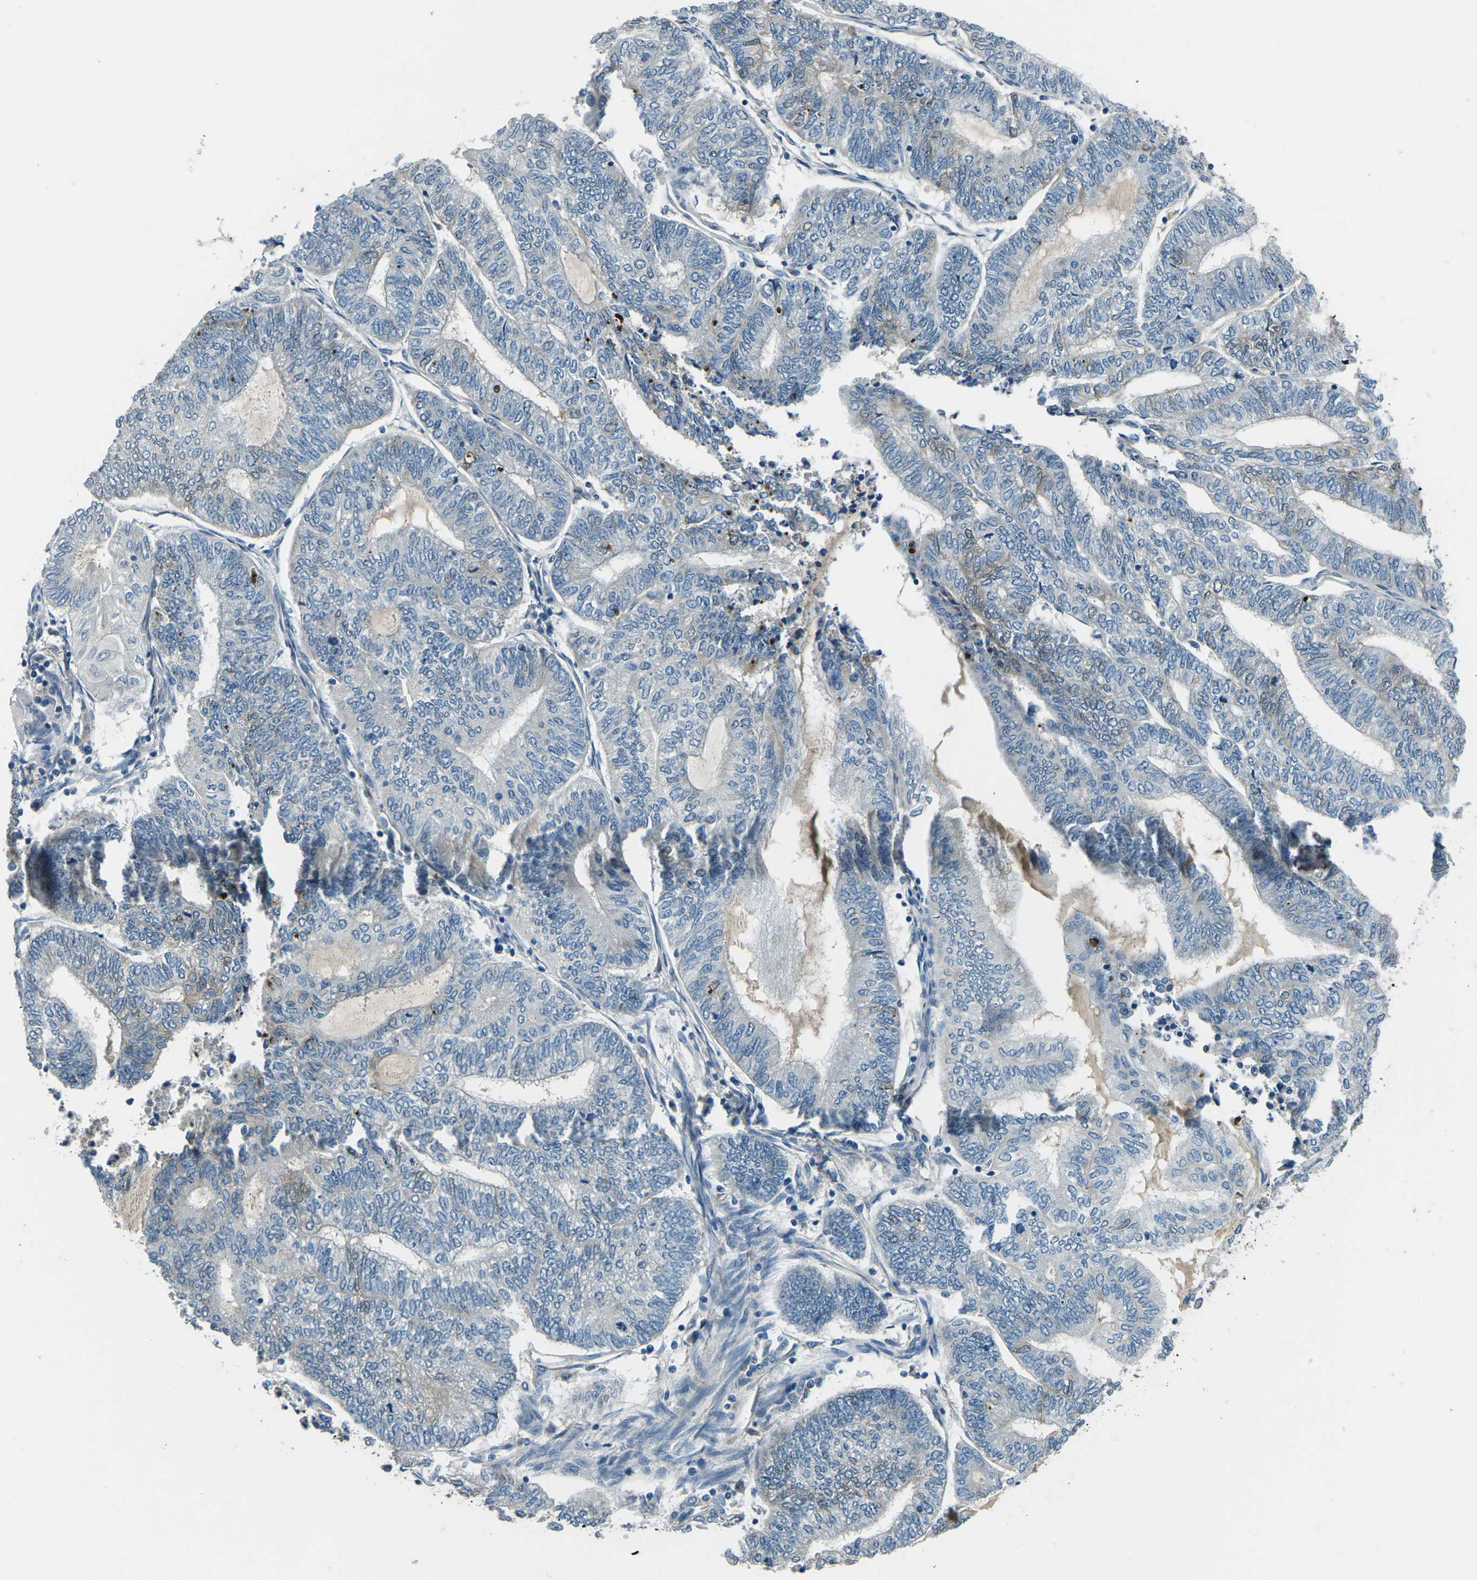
{"staining": {"intensity": "negative", "quantity": "none", "location": "none"}, "tissue": "endometrial cancer", "cell_type": "Tumor cells", "image_type": "cancer", "snomed": [{"axis": "morphology", "description": "Adenocarcinoma, NOS"}, {"axis": "topography", "description": "Uterus"}, {"axis": "topography", "description": "Endometrium"}], "caption": "An IHC image of adenocarcinoma (endometrial) is shown. There is no staining in tumor cells of adenocarcinoma (endometrial).", "gene": "AFAP1", "patient": {"sex": "female", "age": 70}}